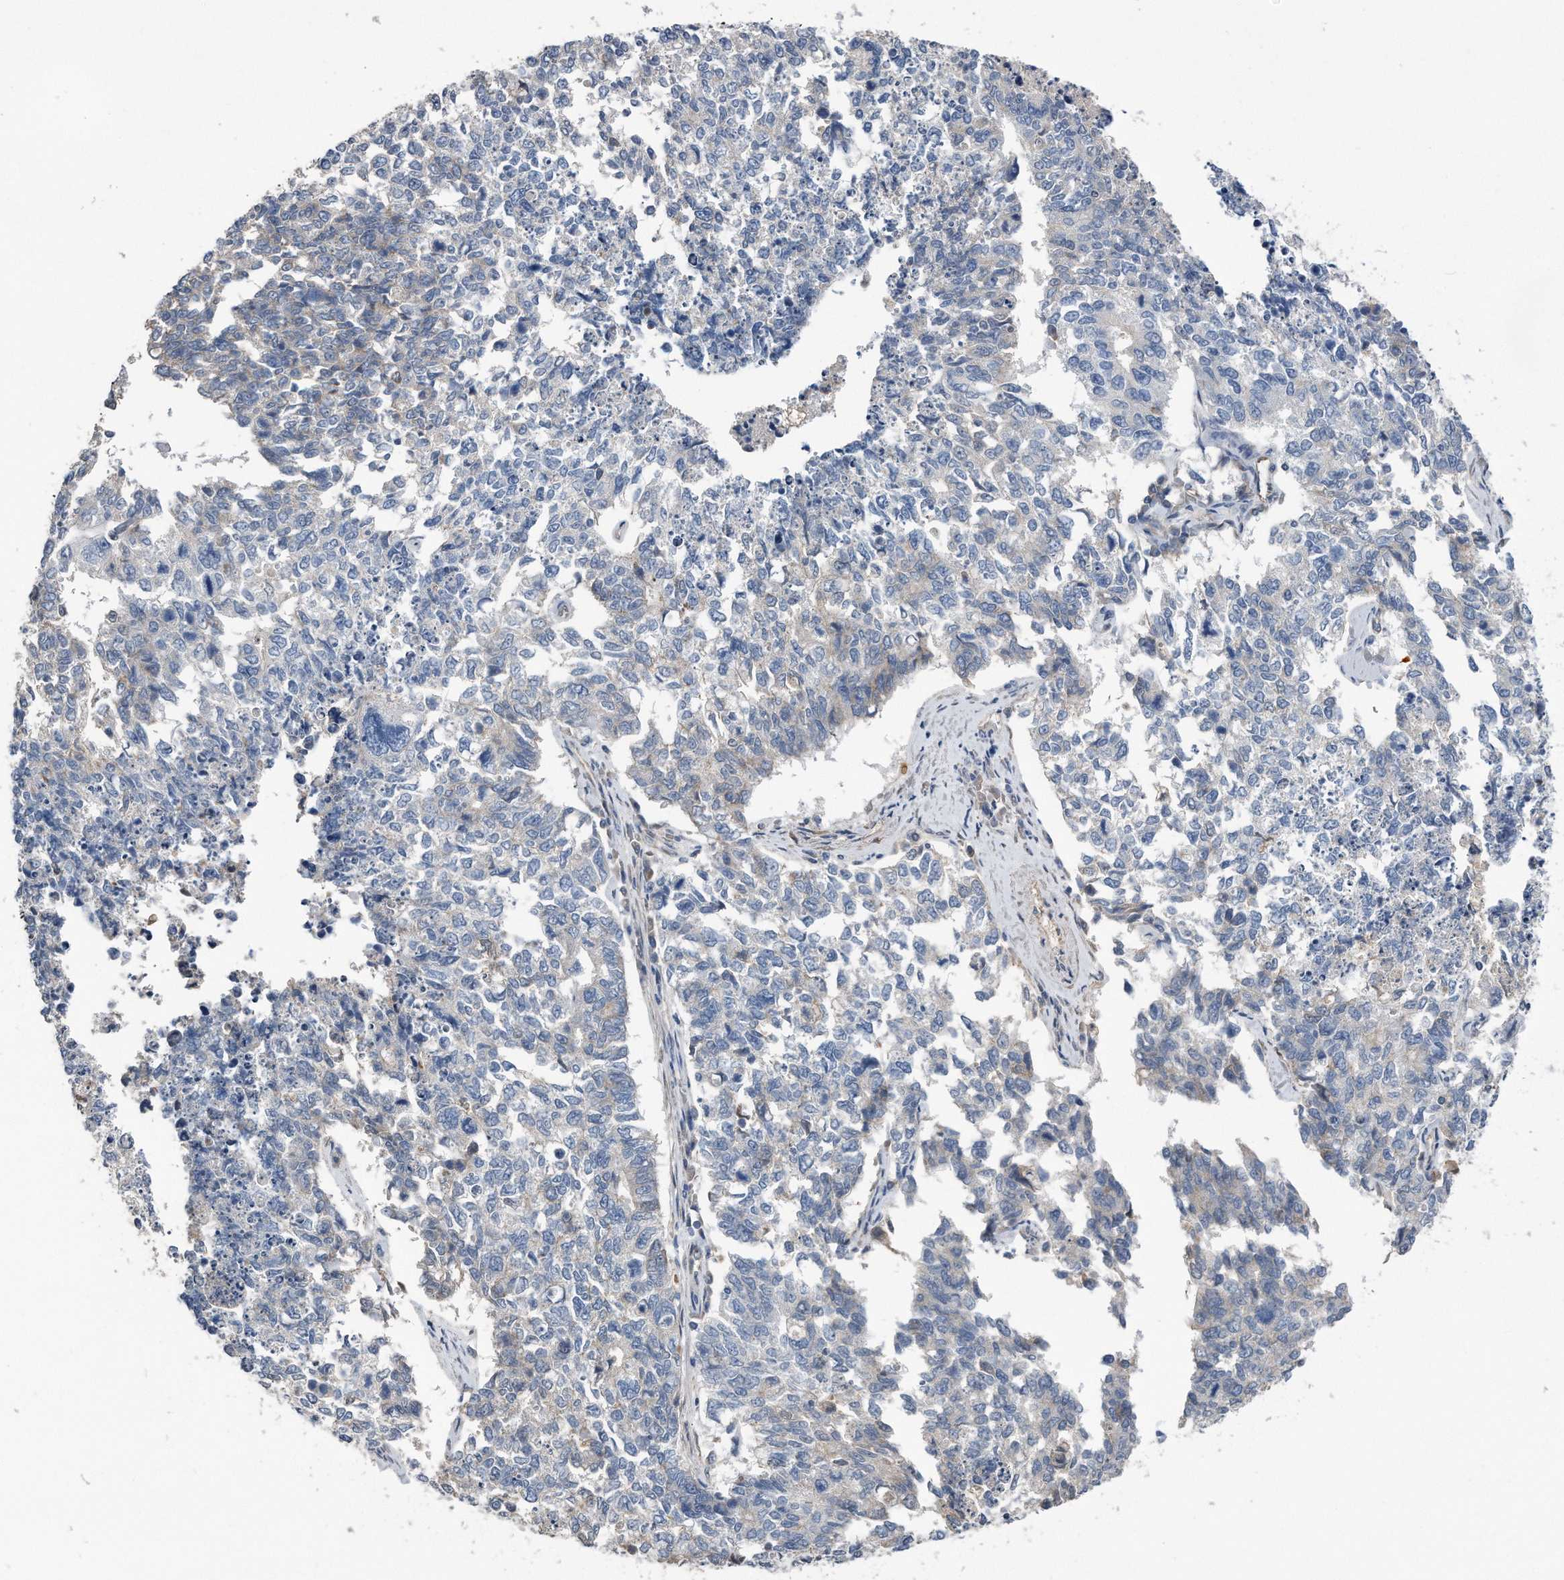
{"staining": {"intensity": "negative", "quantity": "none", "location": "none"}, "tissue": "cervical cancer", "cell_type": "Tumor cells", "image_type": "cancer", "snomed": [{"axis": "morphology", "description": "Squamous cell carcinoma, NOS"}, {"axis": "topography", "description": "Cervix"}], "caption": "High power microscopy image of an immunohistochemistry image of cervical cancer, revealing no significant staining in tumor cells.", "gene": "GPC1", "patient": {"sex": "female", "age": 63}}